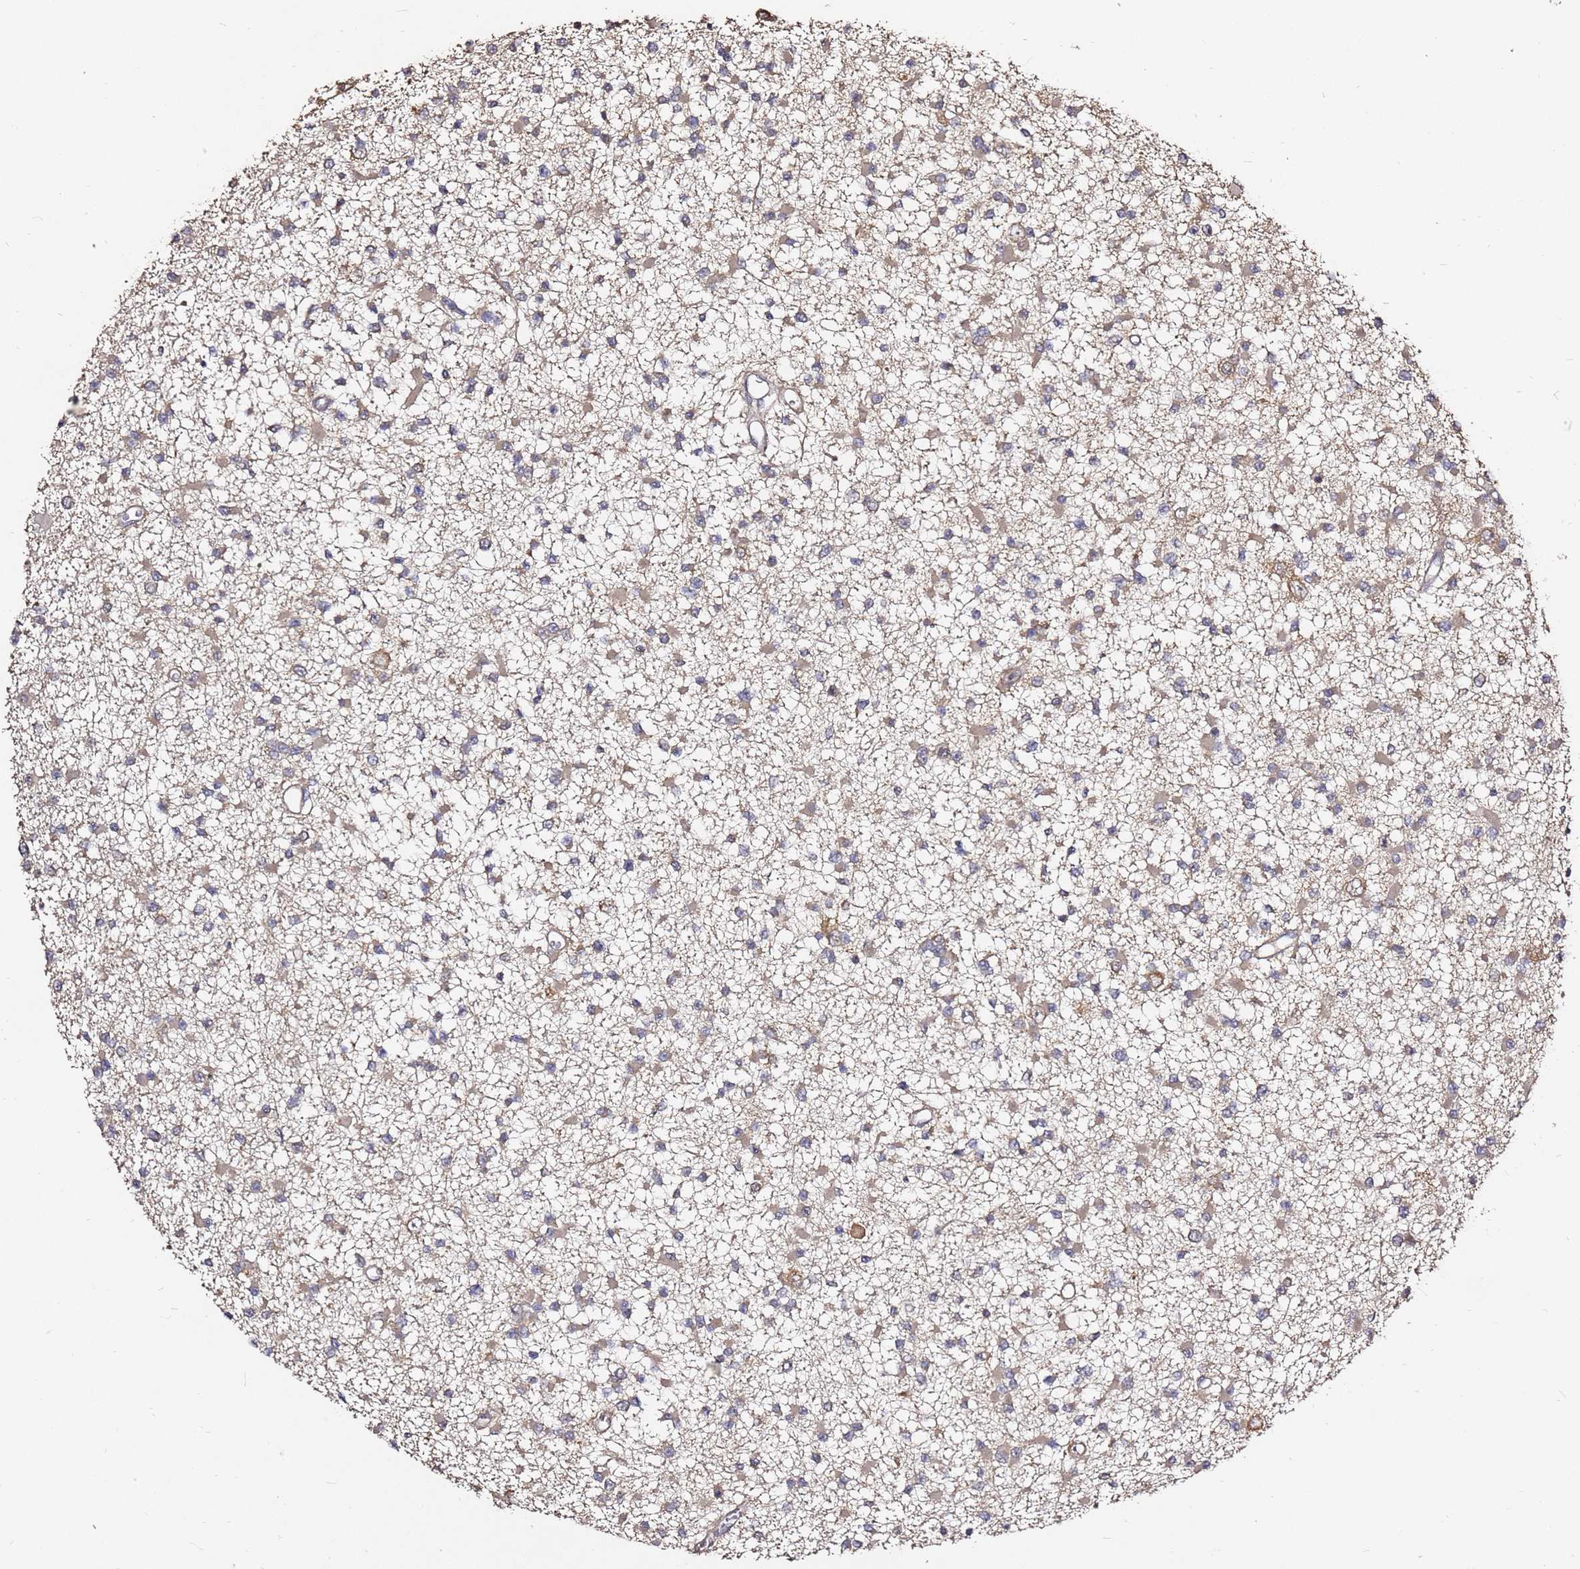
{"staining": {"intensity": "weak", "quantity": ">75%", "location": "cytoplasmic/membranous"}, "tissue": "glioma", "cell_type": "Tumor cells", "image_type": "cancer", "snomed": [{"axis": "morphology", "description": "Glioma, malignant, Low grade"}, {"axis": "topography", "description": "Brain"}], "caption": "Glioma tissue shows weak cytoplasmic/membranous expression in approximately >75% of tumor cells", "gene": "C6orf136", "patient": {"sex": "female", "age": 22}}